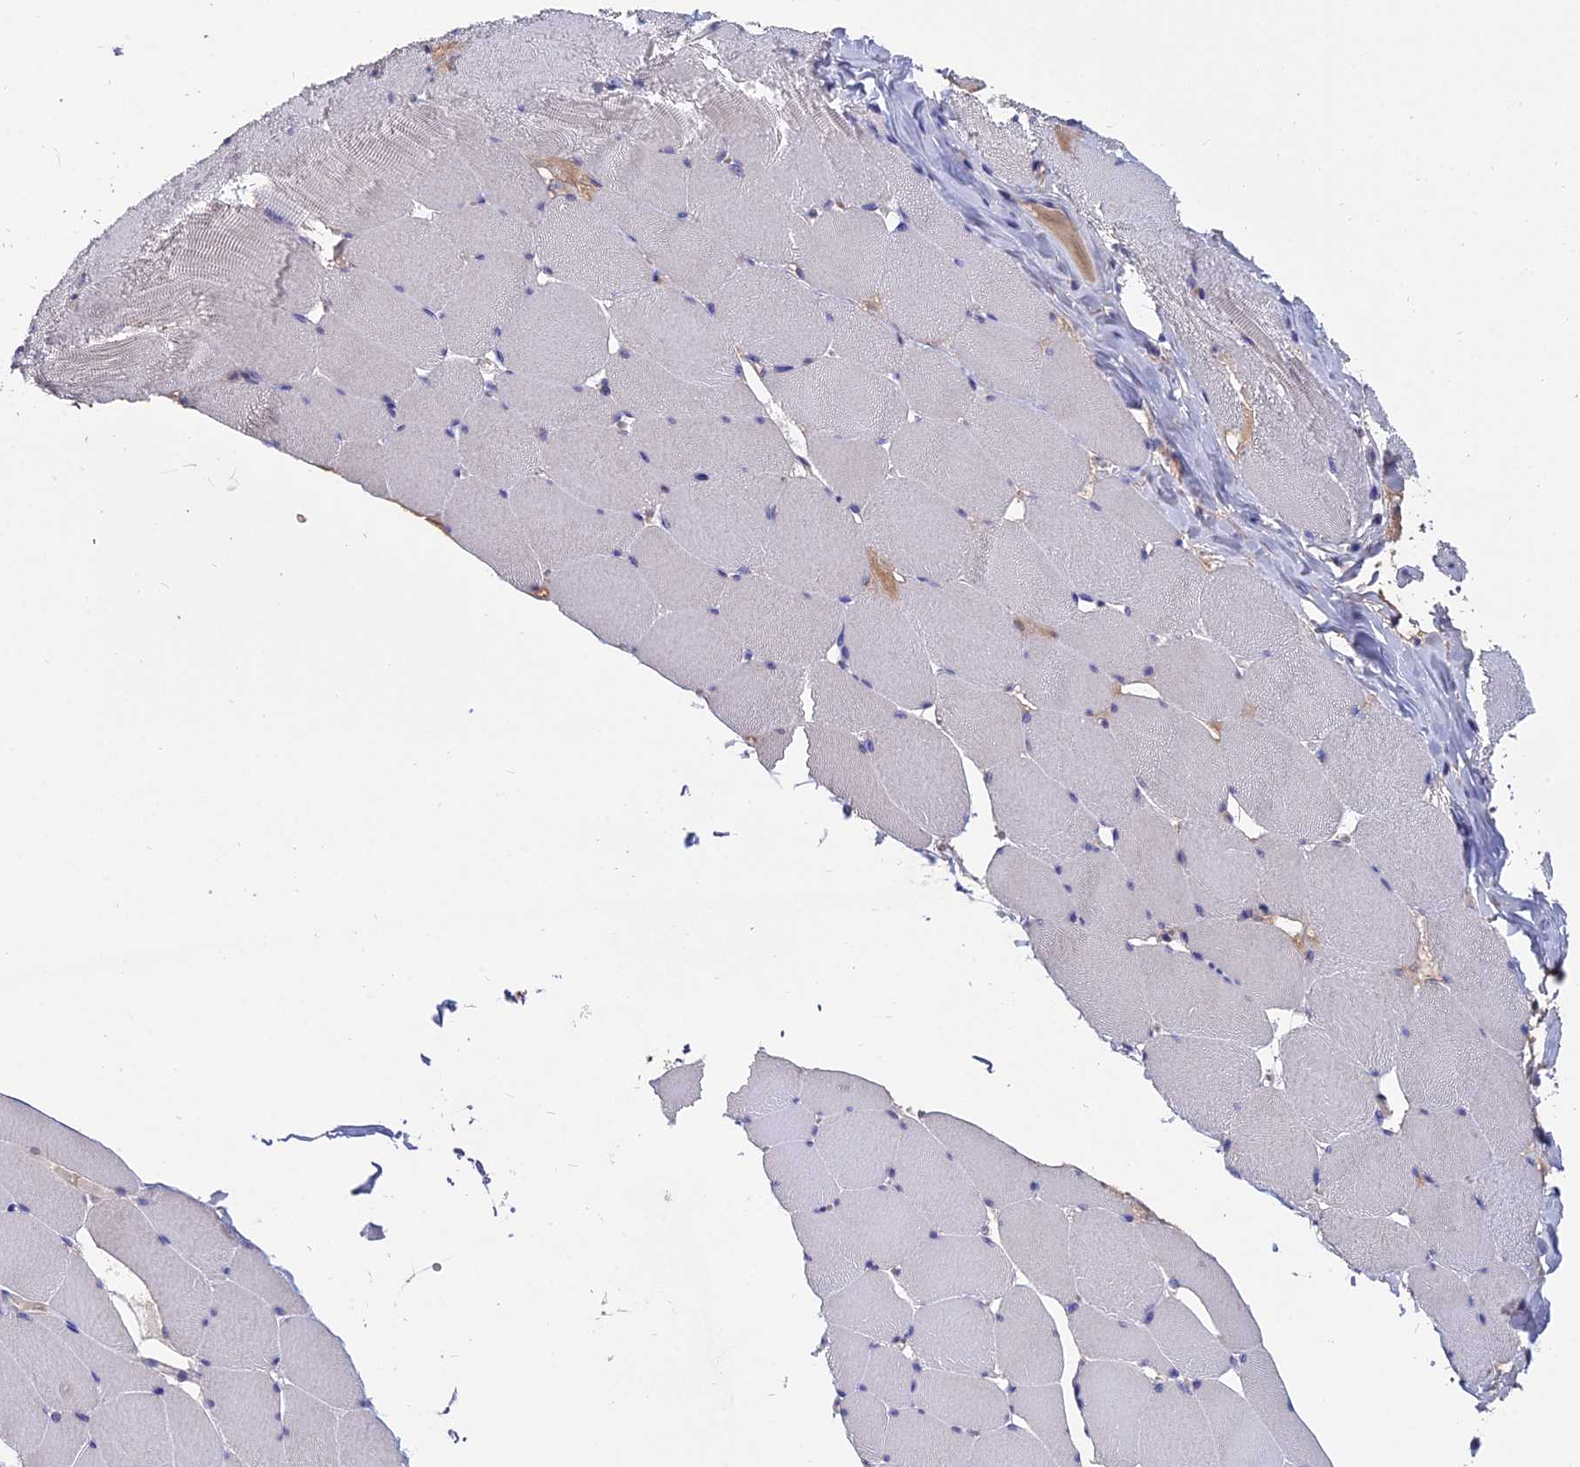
{"staining": {"intensity": "negative", "quantity": "none", "location": "none"}, "tissue": "skeletal muscle", "cell_type": "Myocytes", "image_type": "normal", "snomed": [{"axis": "morphology", "description": "Normal tissue, NOS"}, {"axis": "topography", "description": "Skeletal muscle"}], "caption": "This is a image of immunohistochemistry staining of normal skeletal muscle, which shows no positivity in myocytes.", "gene": "KNOP1", "patient": {"sex": "male", "age": 62}}